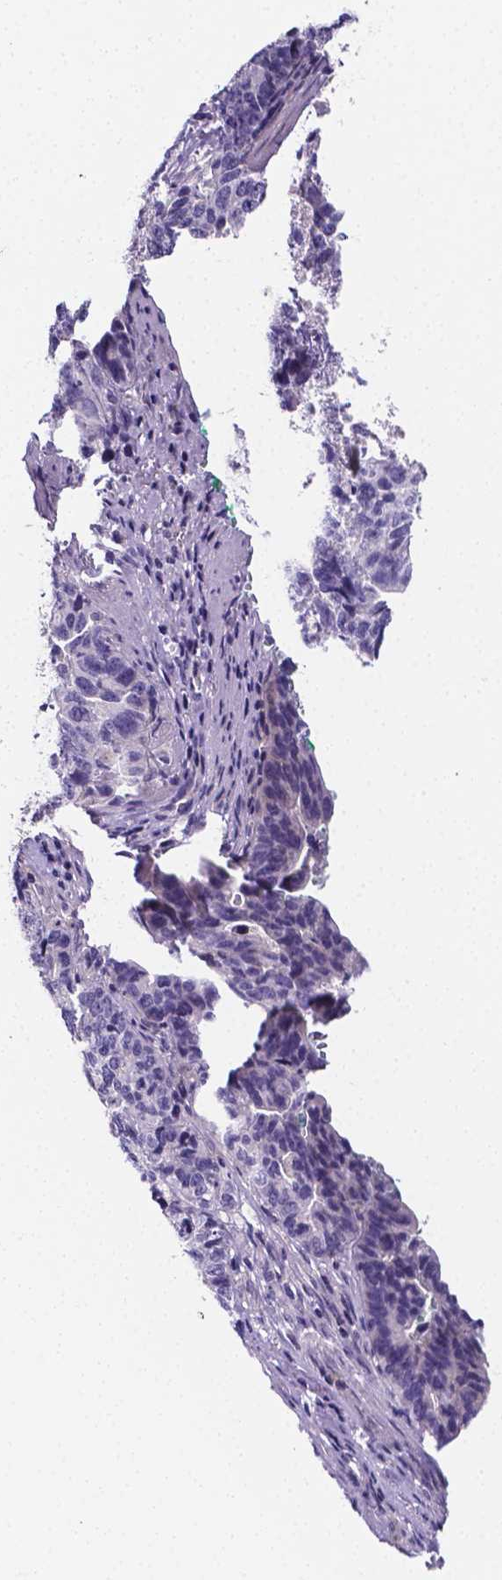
{"staining": {"intensity": "negative", "quantity": "none", "location": "none"}, "tissue": "stomach cancer", "cell_type": "Tumor cells", "image_type": "cancer", "snomed": [{"axis": "morphology", "description": "Adenocarcinoma, NOS"}, {"axis": "topography", "description": "Stomach, upper"}], "caption": "DAB immunohistochemical staining of human stomach cancer (adenocarcinoma) exhibits no significant expression in tumor cells.", "gene": "NRGN", "patient": {"sex": "female", "age": 67}}